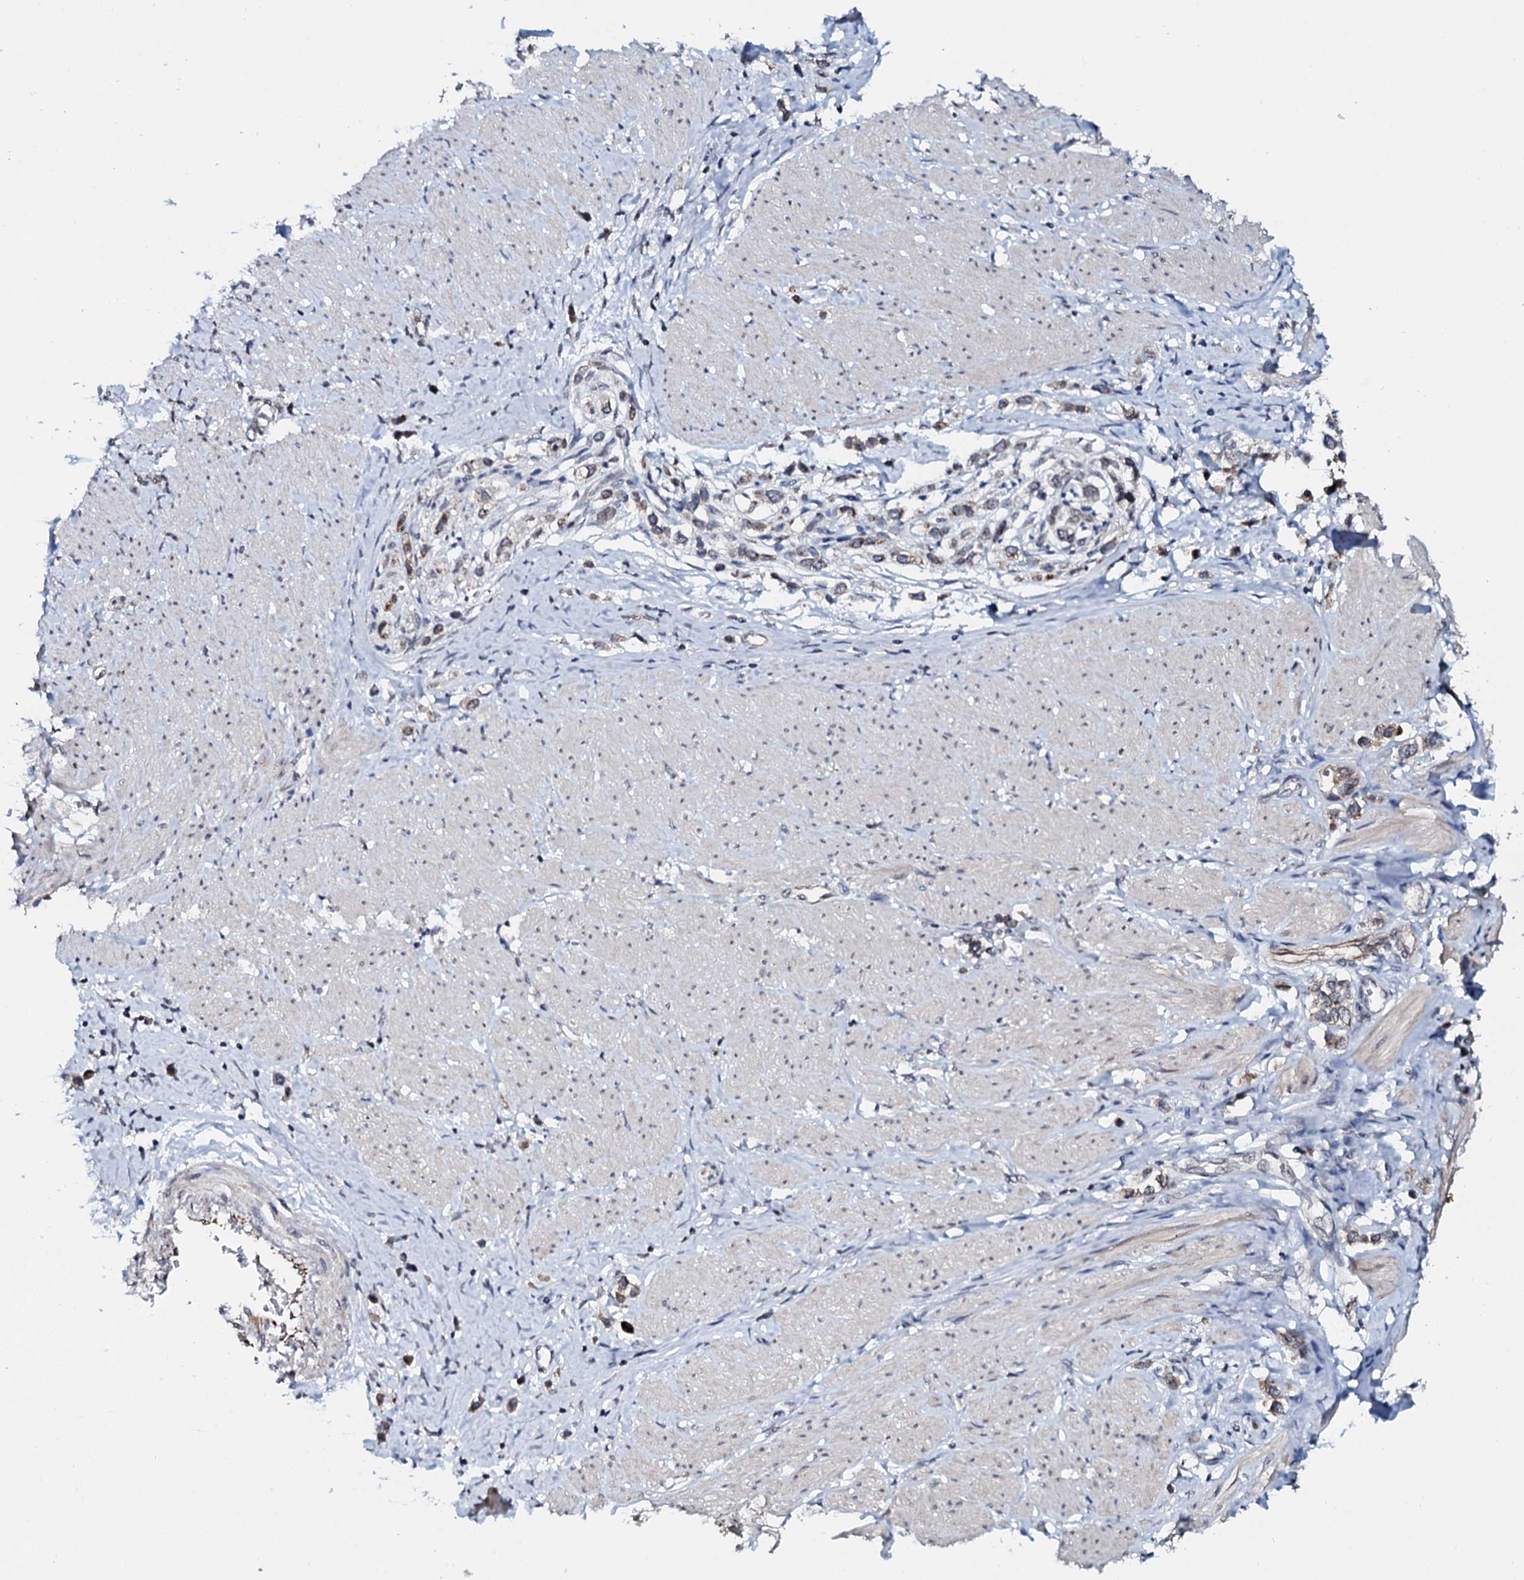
{"staining": {"intensity": "weak", "quantity": "25%-75%", "location": "cytoplasmic/membranous"}, "tissue": "stomach cancer", "cell_type": "Tumor cells", "image_type": "cancer", "snomed": [{"axis": "morphology", "description": "Adenocarcinoma, NOS"}, {"axis": "topography", "description": "Stomach"}], "caption": "Protein staining demonstrates weak cytoplasmic/membranous staining in about 25%-75% of tumor cells in stomach adenocarcinoma.", "gene": "SNTA1", "patient": {"sex": "female", "age": 65}}